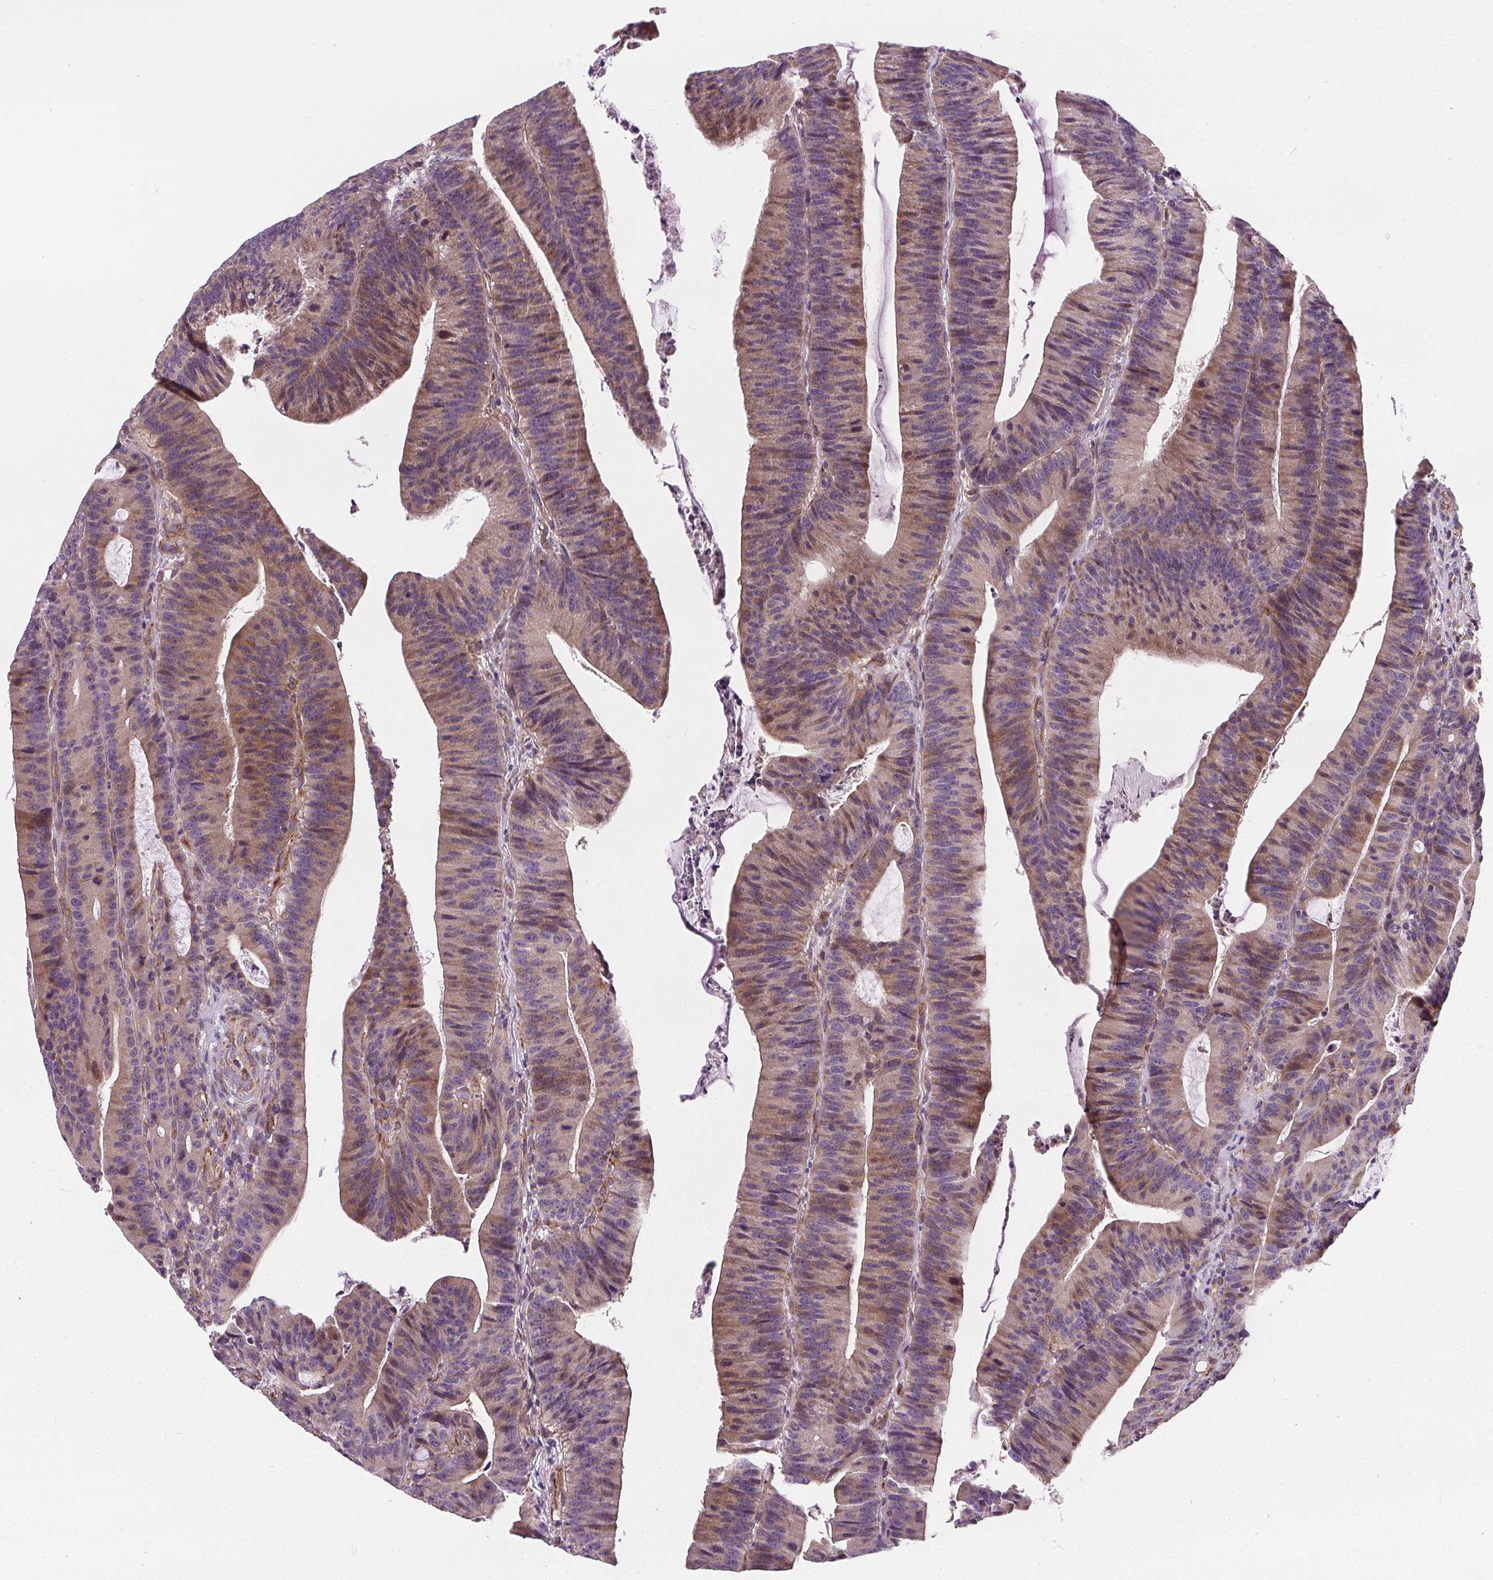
{"staining": {"intensity": "moderate", "quantity": "25%-75%", "location": "cytoplasmic/membranous"}, "tissue": "colorectal cancer", "cell_type": "Tumor cells", "image_type": "cancer", "snomed": [{"axis": "morphology", "description": "Adenocarcinoma, NOS"}, {"axis": "topography", "description": "Colon"}], "caption": "Tumor cells show medium levels of moderate cytoplasmic/membranous staining in approximately 25%-75% of cells in human colorectal cancer. (DAB IHC, brown staining for protein, blue staining for nuclei).", "gene": "GOLT1B", "patient": {"sex": "female", "age": 78}}